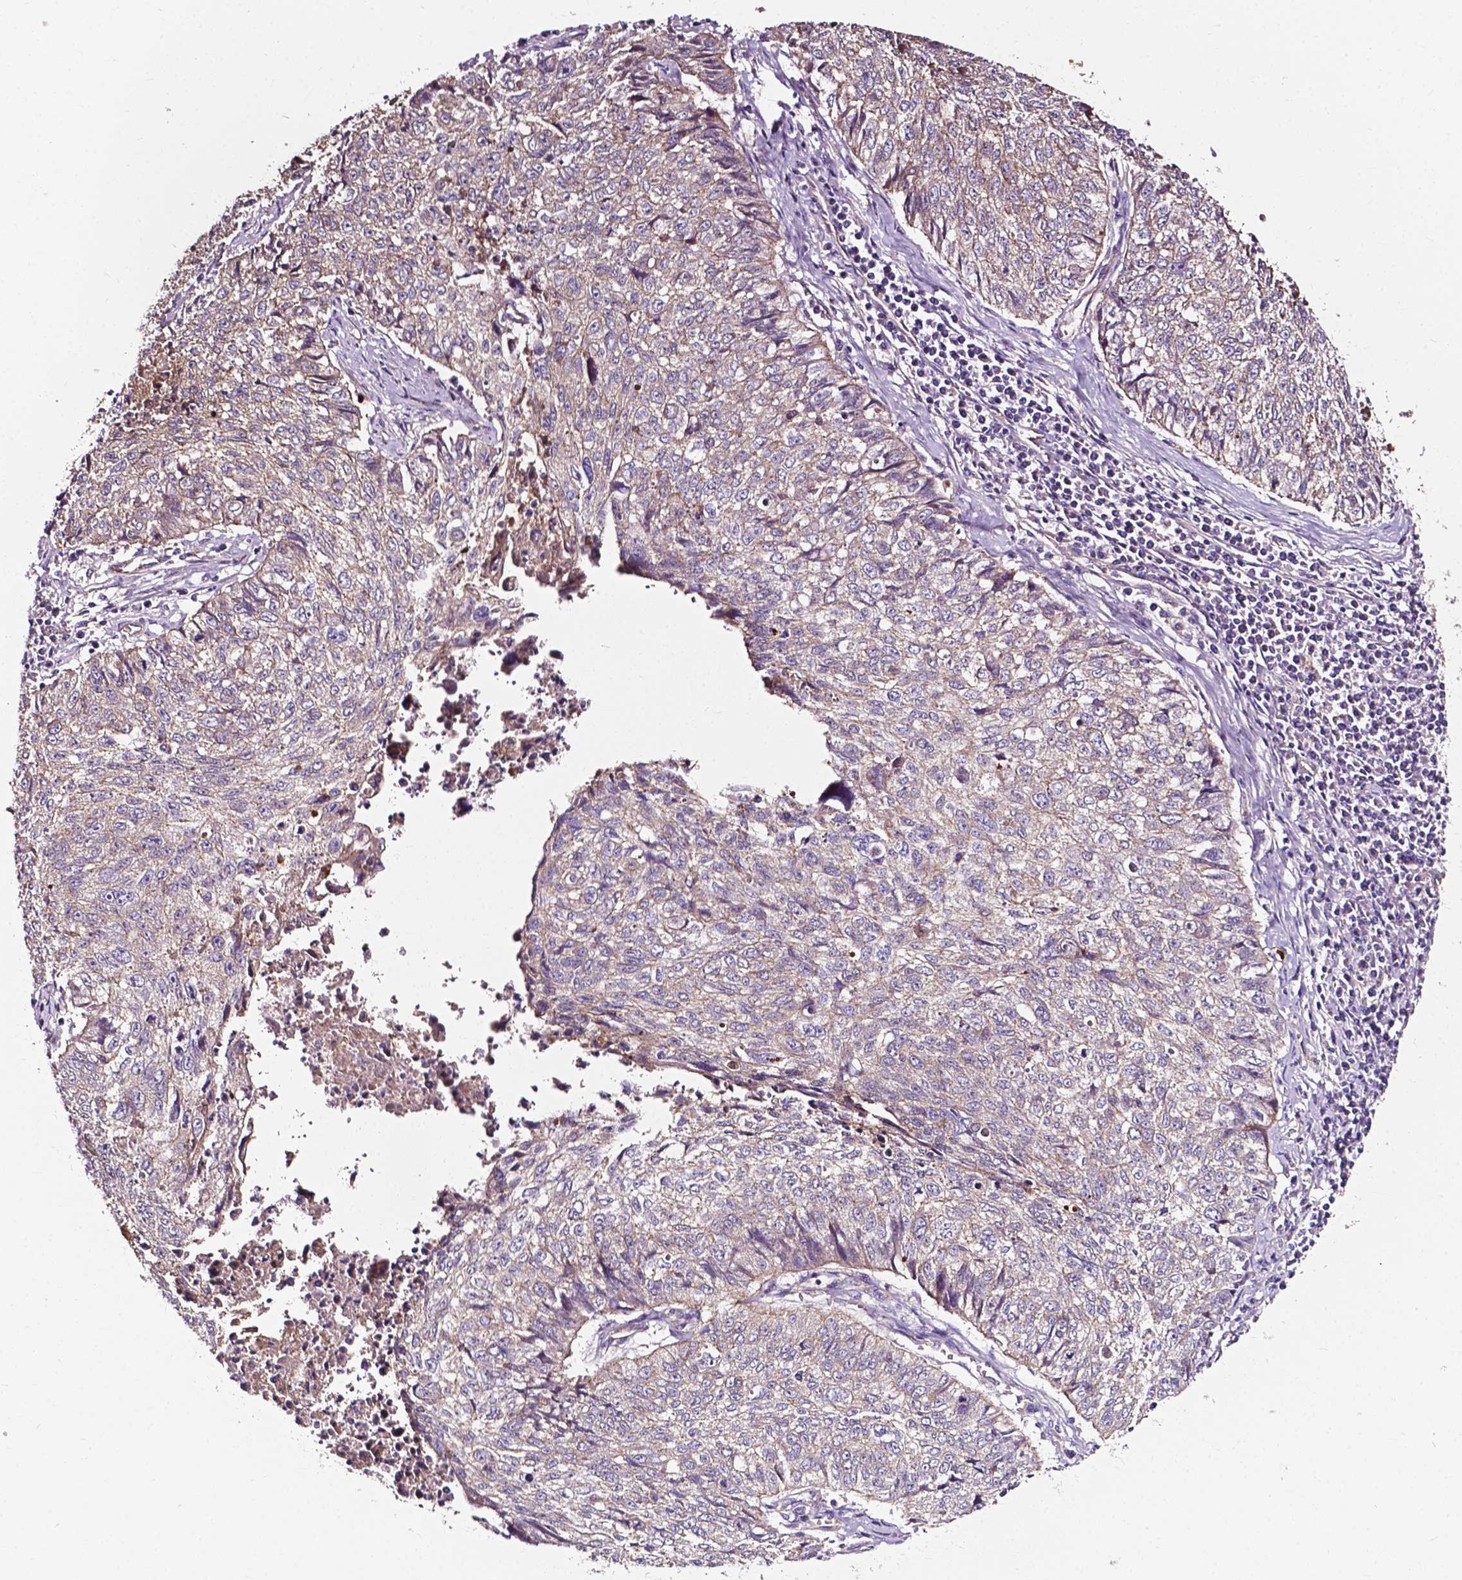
{"staining": {"intensity": "weak", "quantity": "25%-75%", "location": "cytoplasmic/membranous"}, "tissue": "lung cancer", "cell_type": "Tumor cells", "image_type": "cancer", "snomed": [{"axis": "morphology", "description": "Normal morphology"}, {"axis": "morphology", "description": "Aneuploidy"}, {"axis": "morphology", "description": "Squamous cell carcinoma, NOS"}, {"axis": "topography", "description": "Lymph node"}, {"axis": "topography", "description": "Lung"}], "caption": "Protein expression analysis of human lung aneuploidy reveals weak cytoplasmic/membranous expression in about 25%-75% of tumor cells.", "gene": "ATG16L1", "patient": {"sex": "female", "age": 76}}